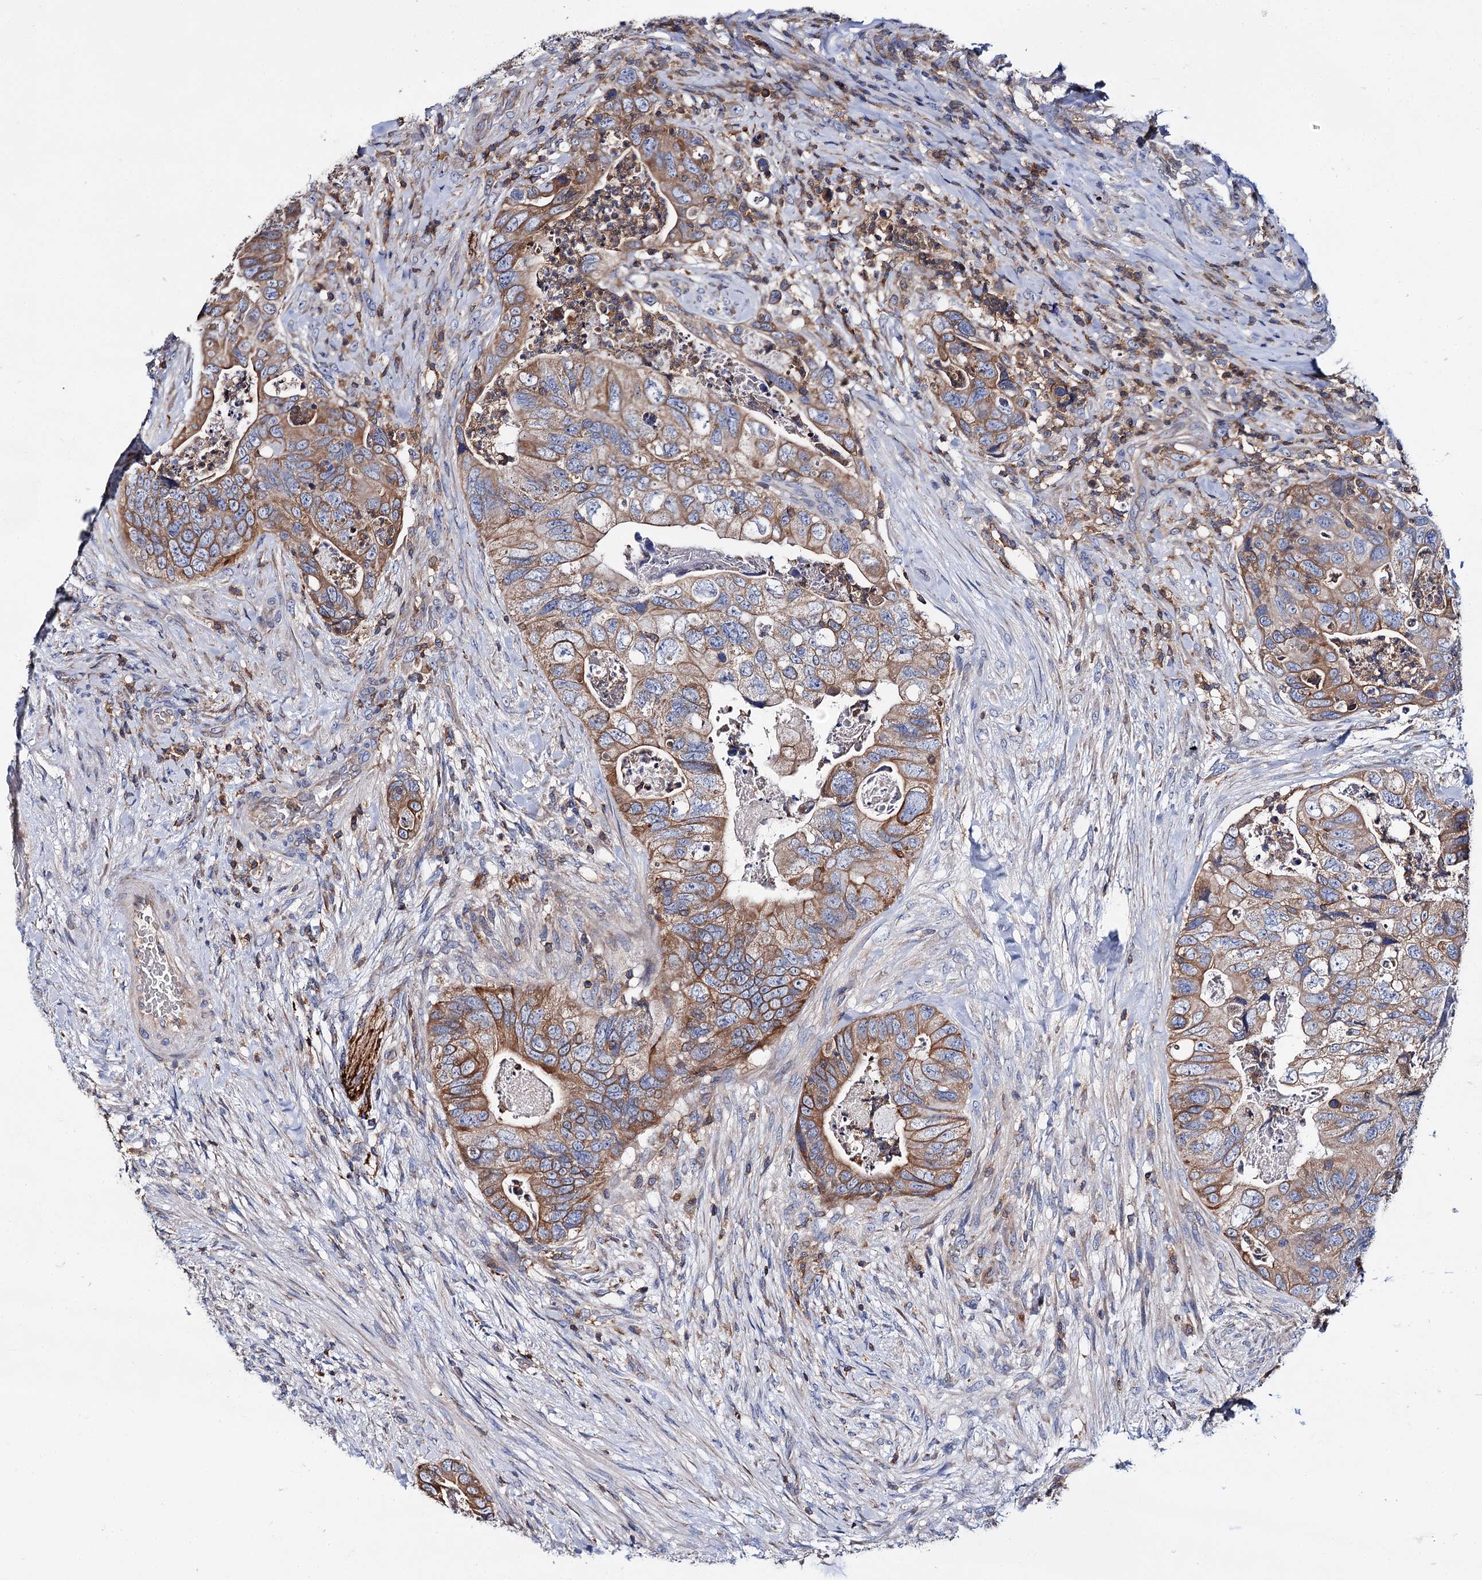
{"staining": {"intensity": "moderate", "quantity": ">75%", "location": "cytoplasmic/membranous"}, "tissue": "colorectal cancer", "cell_type": "Tumor cells", "image_type": "cancer", "snomed": [{"axis": "morphology", "description": "Adenocarcinoma, NOS"}, {"axis": "topography", "description": "Rectum"}], "caption": "This histopathology image shows IHC staining of adenocarcinoma (colorectal), with medium moderate cytoplasmic/membranous expression in about >75% of tumor cells.", "gene": "UBASH3B", "patient": {"sex": "male", "age": 63}}